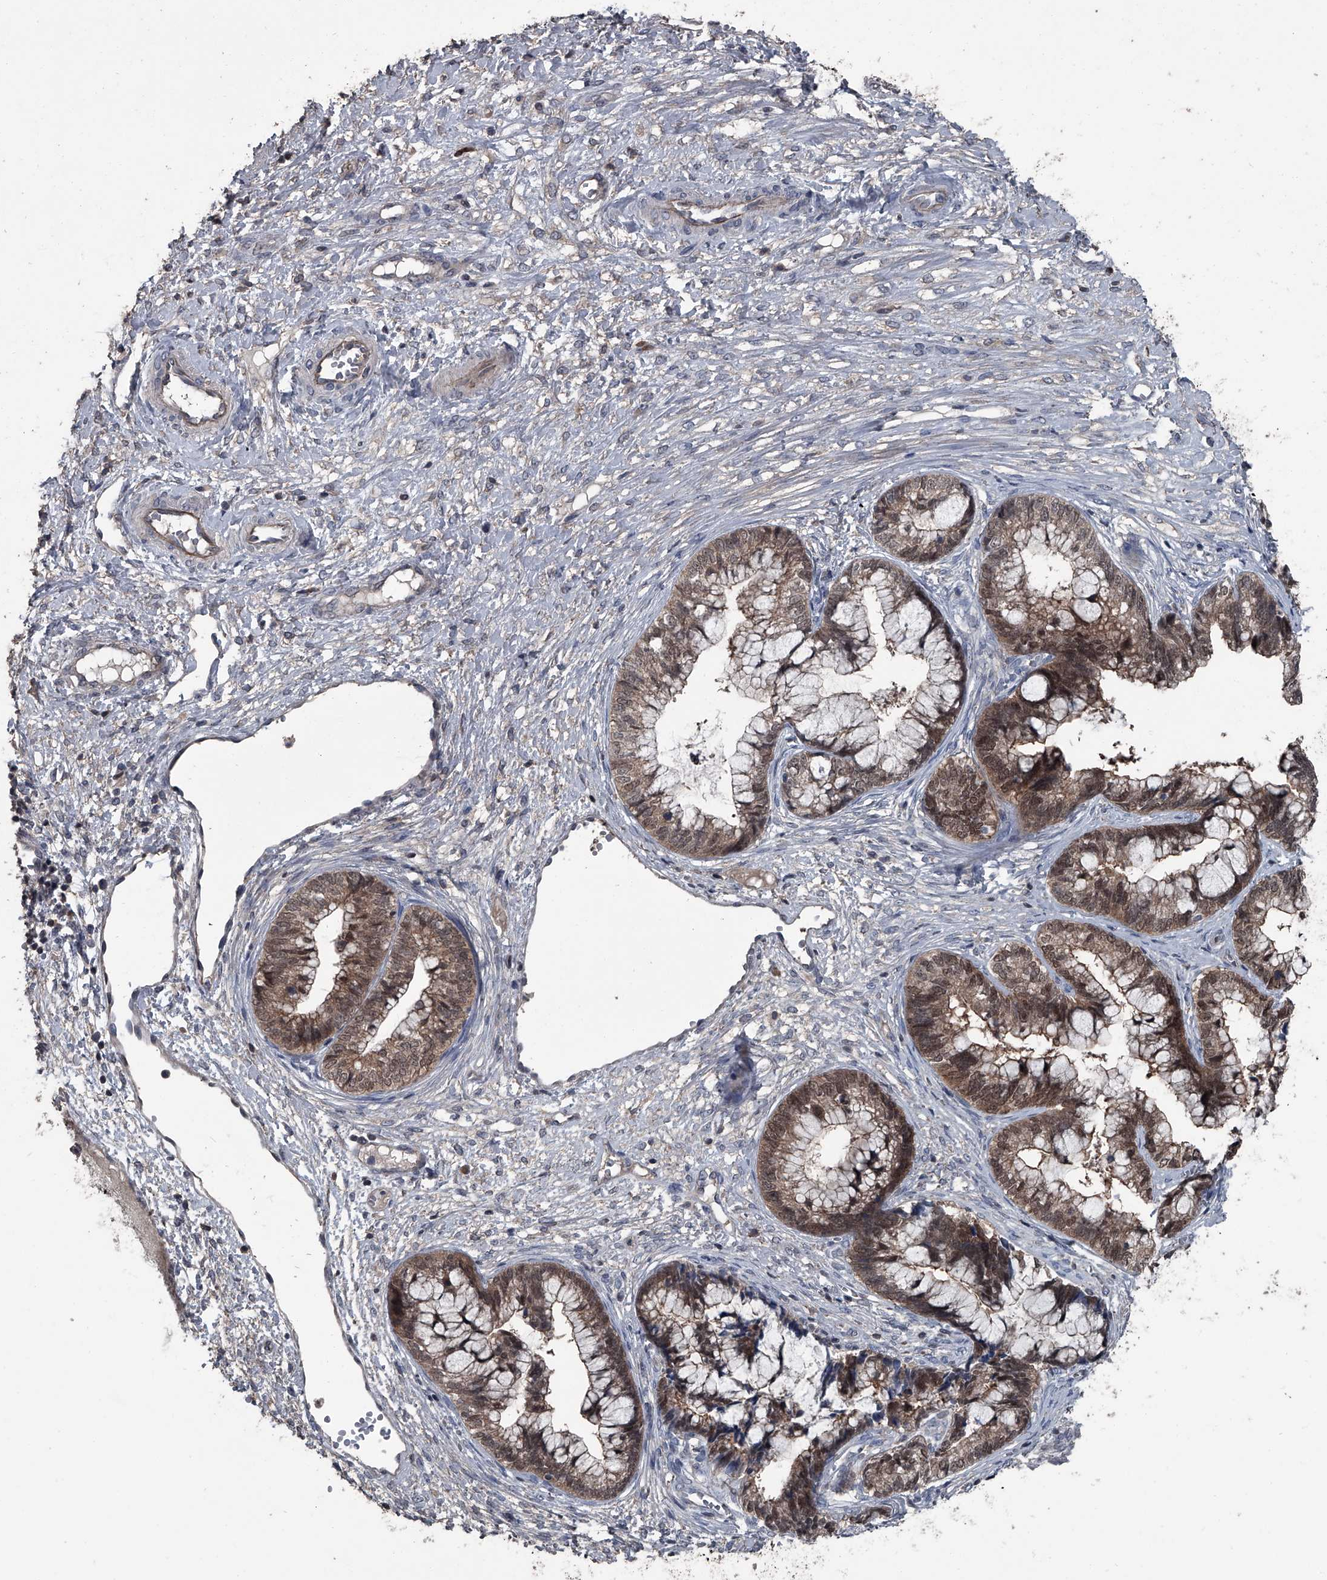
{"staining": {"intensity": "moderate", "quantity": "25%-75%", "location": "cytoplasmic/membranous,nuclear"}, "tissue": "cervical cancer", "cell_type": "Tumor cells", "image_type": "cancer", "snomed": [{"axis": "morphology", "description": "Adenocarcinoma, NOS"}, {"axis": "topography", "description": "Cervix"}], "caption": "Adenocarcinoma (cervical) tissue exhibits moderate cytoplasmic/membranous and nuclear positivity in approximately 25%-75% of tumor cells (DAB = brown stain, brightfield microscopy at high magnification).", "gene": "OARD1", "patient": {"sex": "female", "age": 44}}